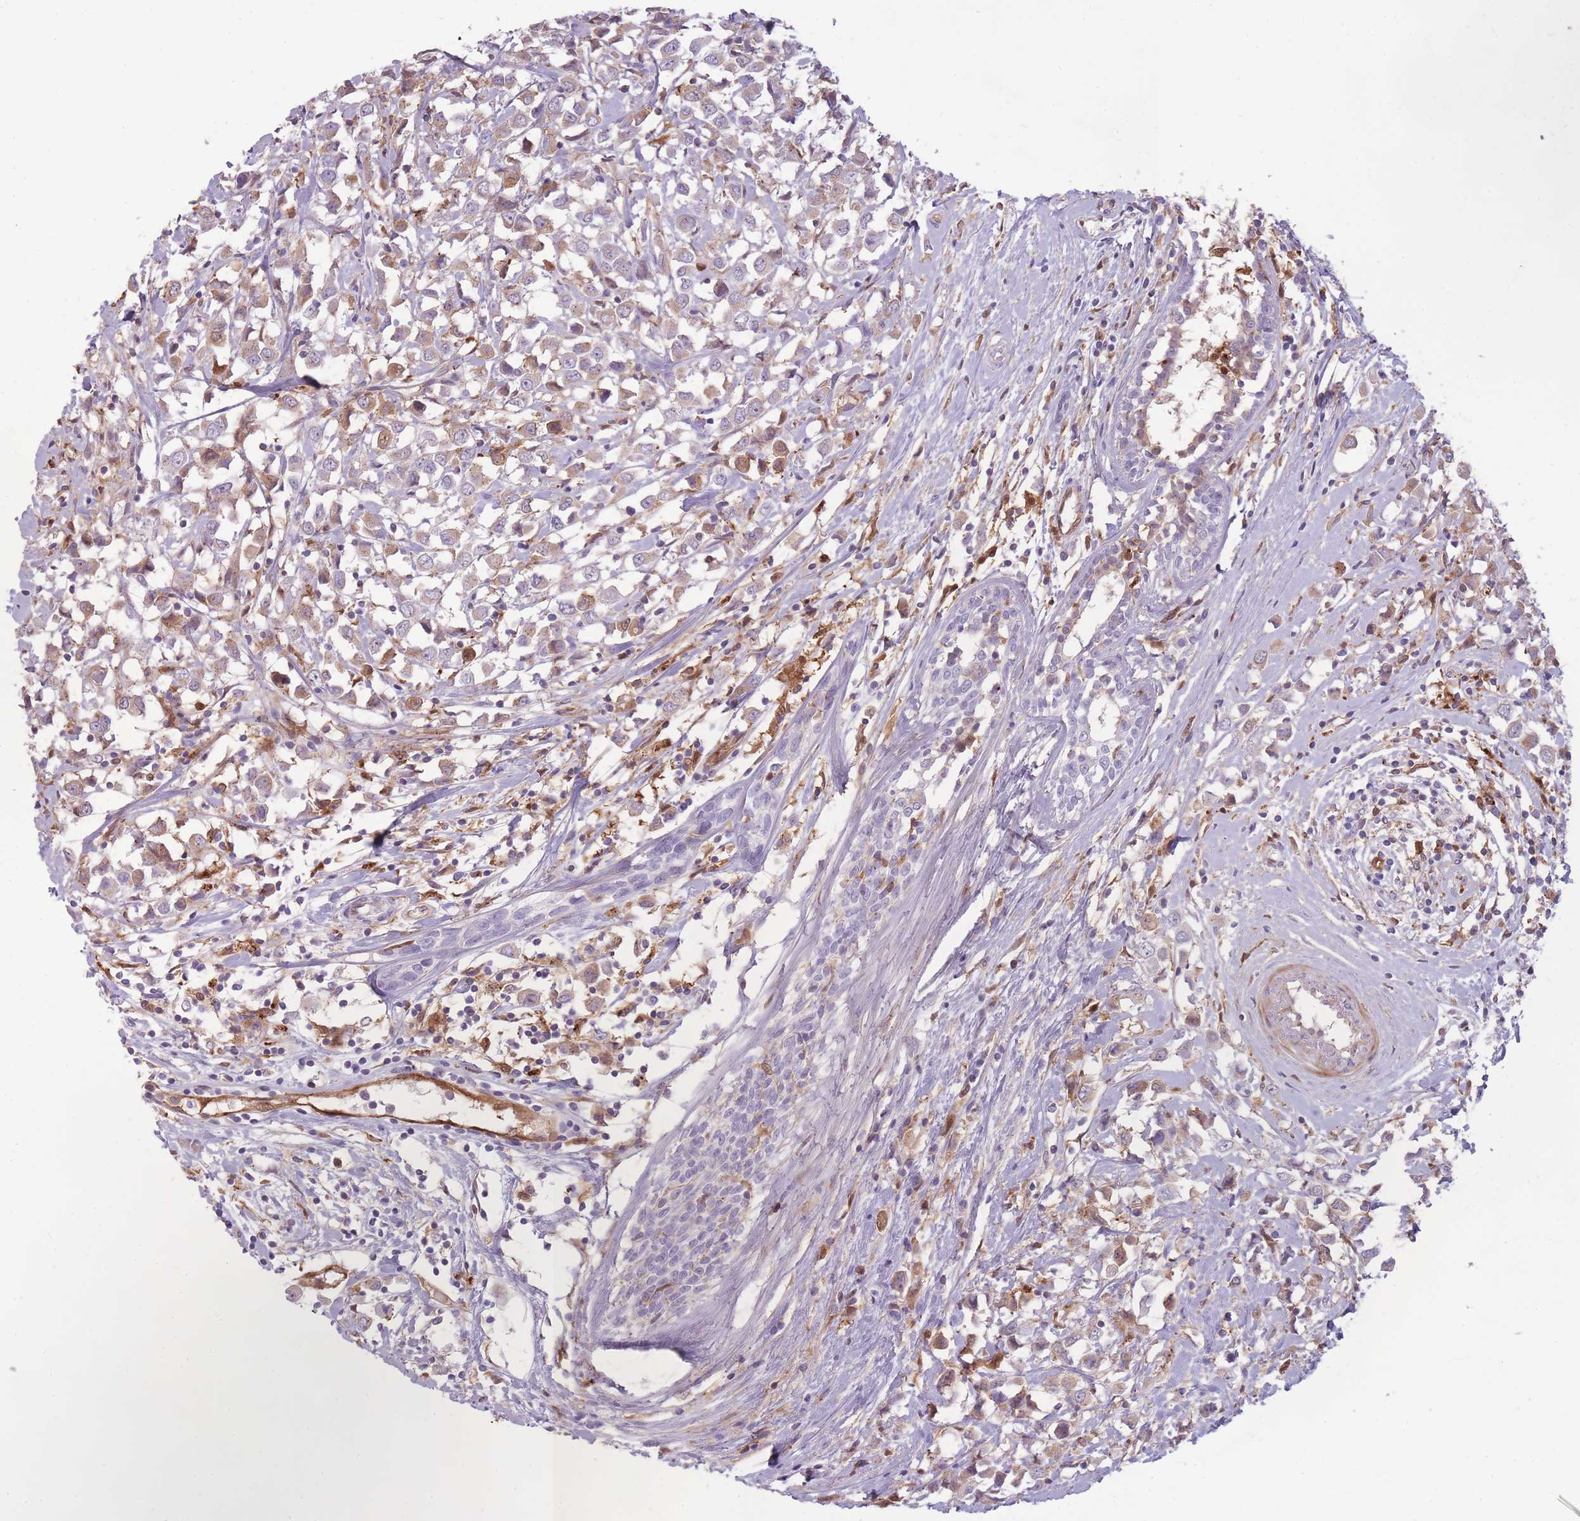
{"staining": {"intensity": "weak", "quantity": "25%-75%", "location": "cytoplasmic/membranous"}, "tissue": "breast cancer", "cell_type": "Tumor cells", "image_type": "cancer", "snomed": [{"axis": "morphology", "description": "Duct carcinoma"}, {"axis": "topography", "description": "Breast"}], "caption": "Breast cancer tissue reveals weak cytoplasmic/membranous staining in about 25%-75% of tumor cells", "gene": "LGALS9", "patient": {"sex": "female", "age": 61}}